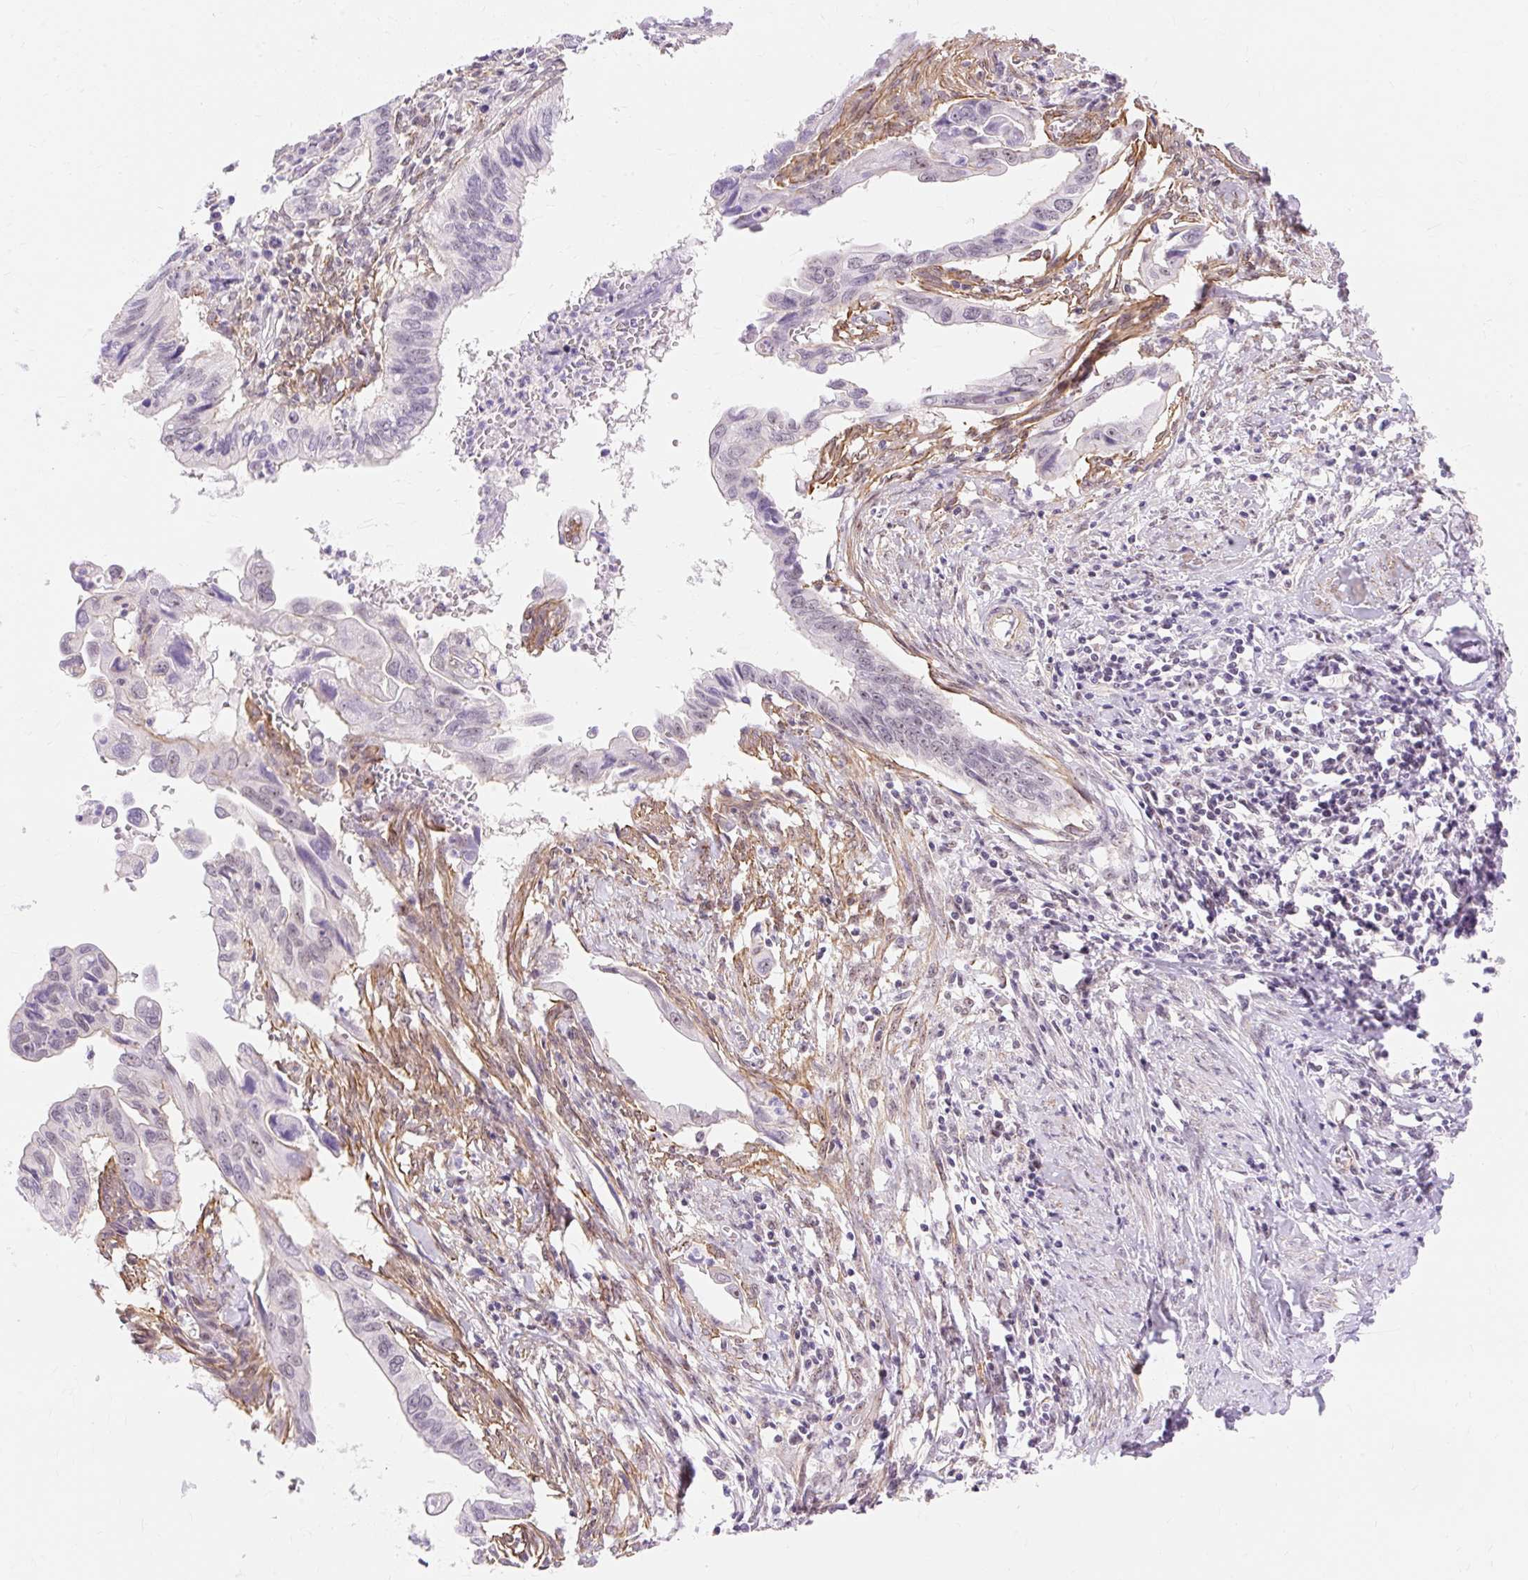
{"staining": {"intensity": "negative", "quantity": "none", "location": "none"}, "tissue": "cervical cancer", "cell_type": "Tumor cells", "image_type": "cancer", "snomed": [{"axis": "morphology", "description": "Adenocarcinoma, NOS"}, {"axis": "topography", "description": "Cervix"}], "caption": "IHC of human cervical adenocarcinoma demonstrates no positivity in tumor cells.", "gene": "OBP2A", "patient": {"sex": "female", "age": 42}}